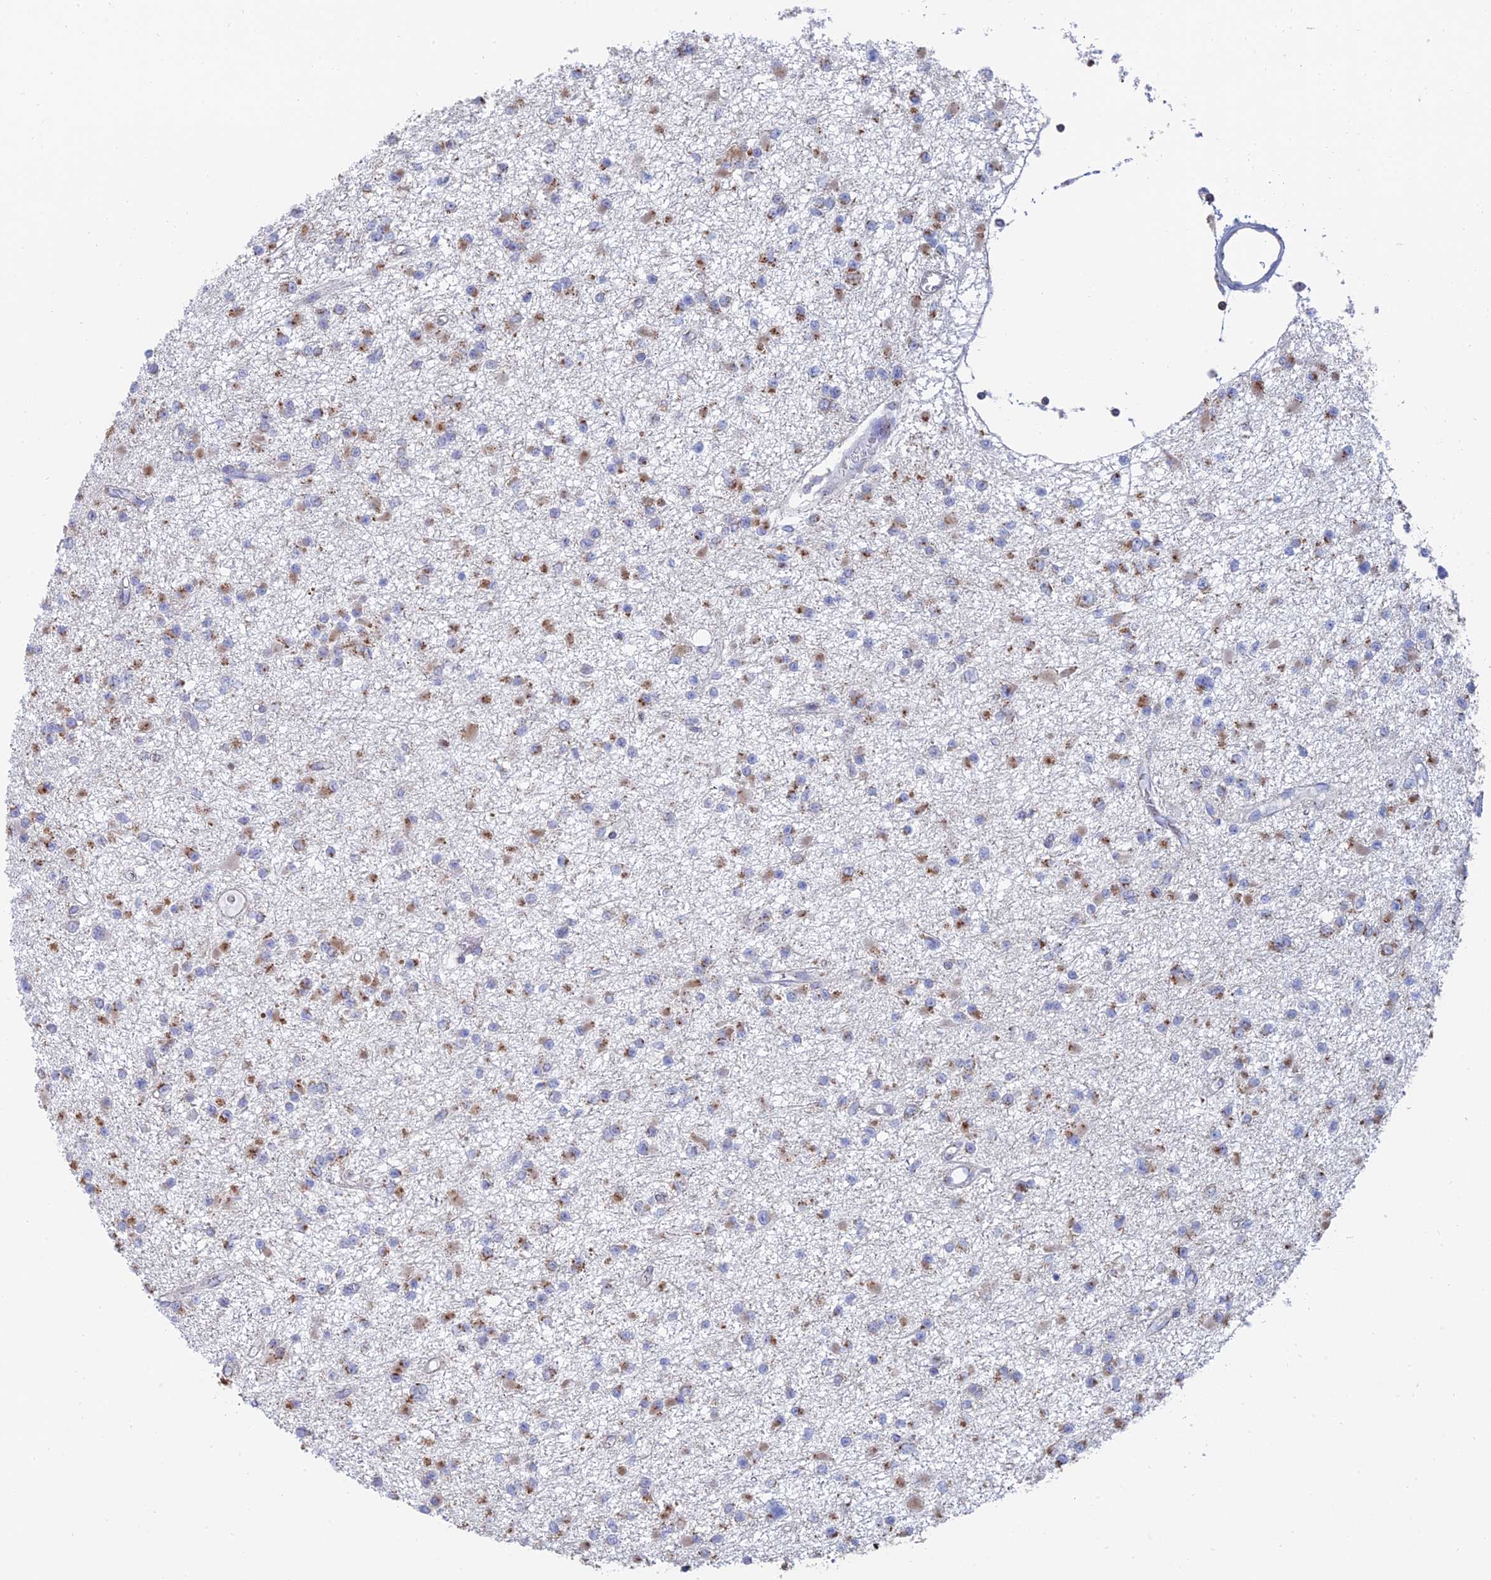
{"staining": {"intensity": "moderate", "quantity": "25%-75%", "location": "cytoplasmic/membranous"}, "tissue": "glioma", "cell_type": "Tumor cells", "image_type": "cancer", "snomed": [{"axis": "morphology", "description": "Glioma, malignant, Low grade"}, {"axis": "topography", "description": "Brain"}], "caption": "A histopathology image of malignant glioma (low-grade) stained for a protein exhibits moderate cytoplasmic/membranous brown staining in tumor cells. (Stains: DAB (3,3'-diaminobenzidine) in brown, nuclei in blue, Microscopy: brightfield microscopy at high magnification).", "gene": "HS2ST1", "patient": {"sex": "female", "age": 22}}